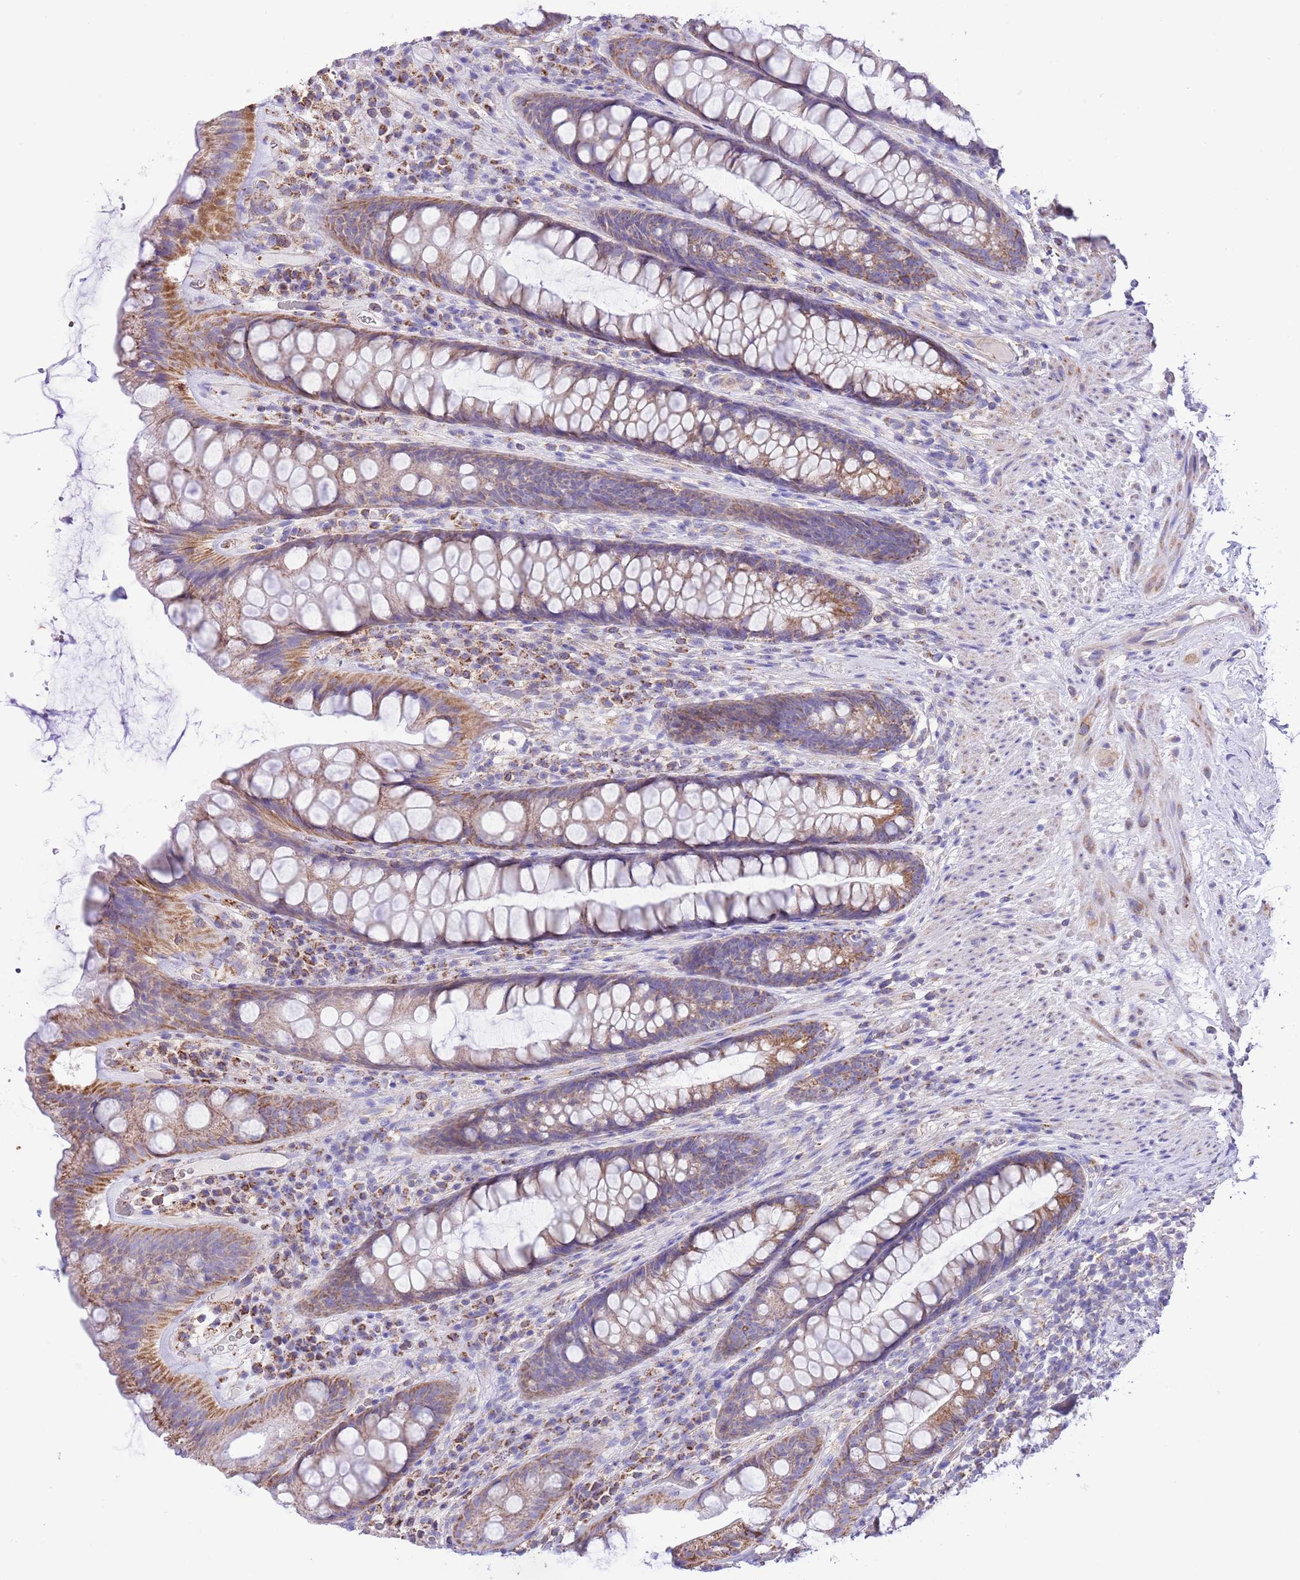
{"staining": {"intensity": "moderate", "quantity": ">75%", "location": "cytoplasmic/membranous"}, "tissue": "rectum", "cell_type": "Glandular cells", "image_type": "normal", "snomed": [{"axis": "morphology", "description": "Normal tissue, NOS"}, {"axis": "topography", "description": "Rectum"}], "caption": "DAB (3,3'-diaminobenzidine) immunohistochemical staining of normal rectum demonstrates moderate cytoplasmic/membranous protein staining in about >75% of glandular cells. (DAB = brown stain, brightfield microscopy at high magnification).", "gene": "SS18L2", "patient": {"sex": "male", "age": 74}}